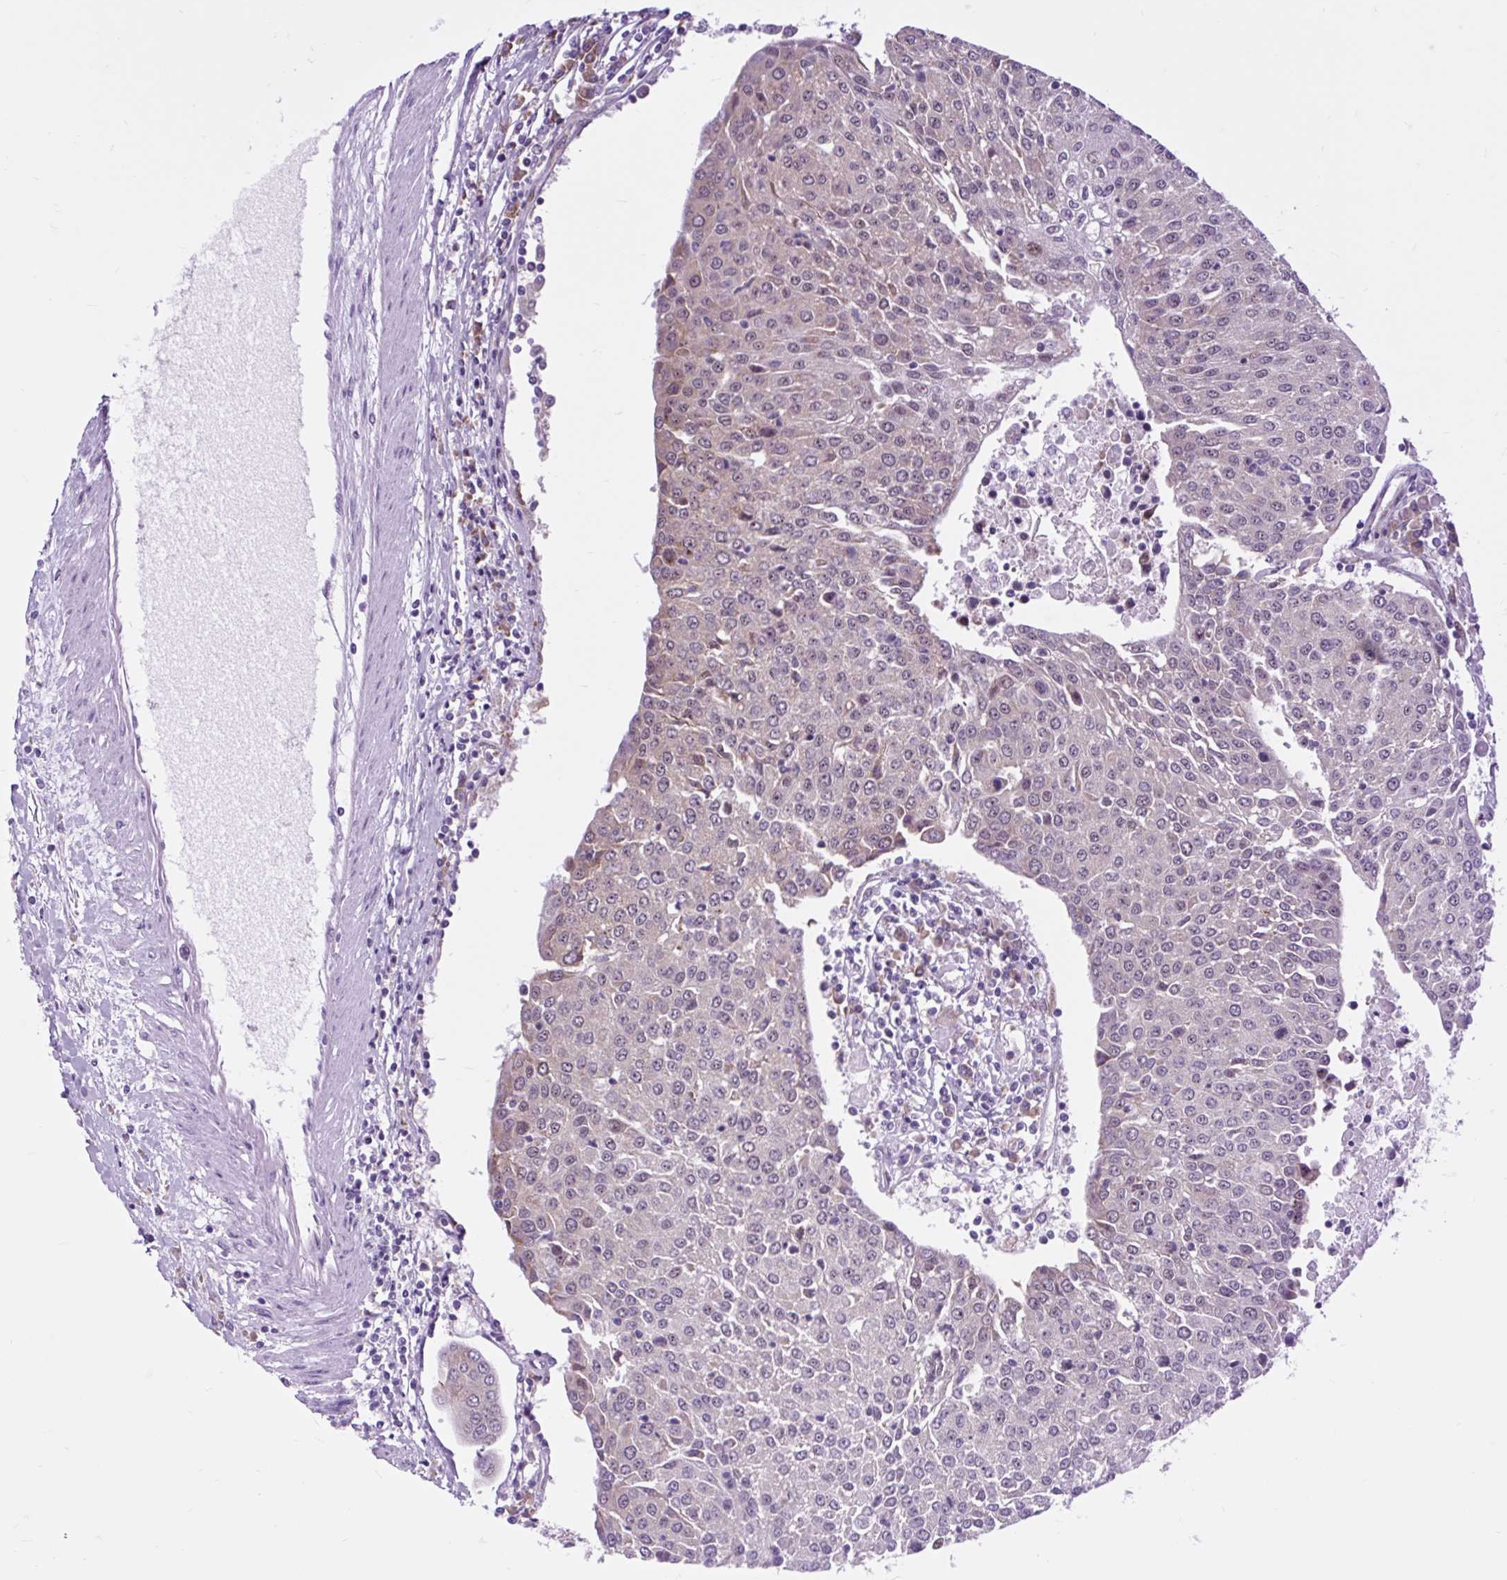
{"staining": {"intensity": "weak", "quantity": "25%-75%", "location": "nuclear"}, "tissue": "urothelial cancer", "cell_type": "Tumor cells", "image_type": "cancer", "snomed": [{"axis": "morphology", "description": "Urothelial carcinoma, High grade"}, {"axis": "topography", "description": "Urinary bladder"}], "caption": "A brown stain highlights weak nuclear staining of a protein in urothelial cancer tumor cells.", "gene": "CLK2", "patient": {"sex": "female", "age": 85}}